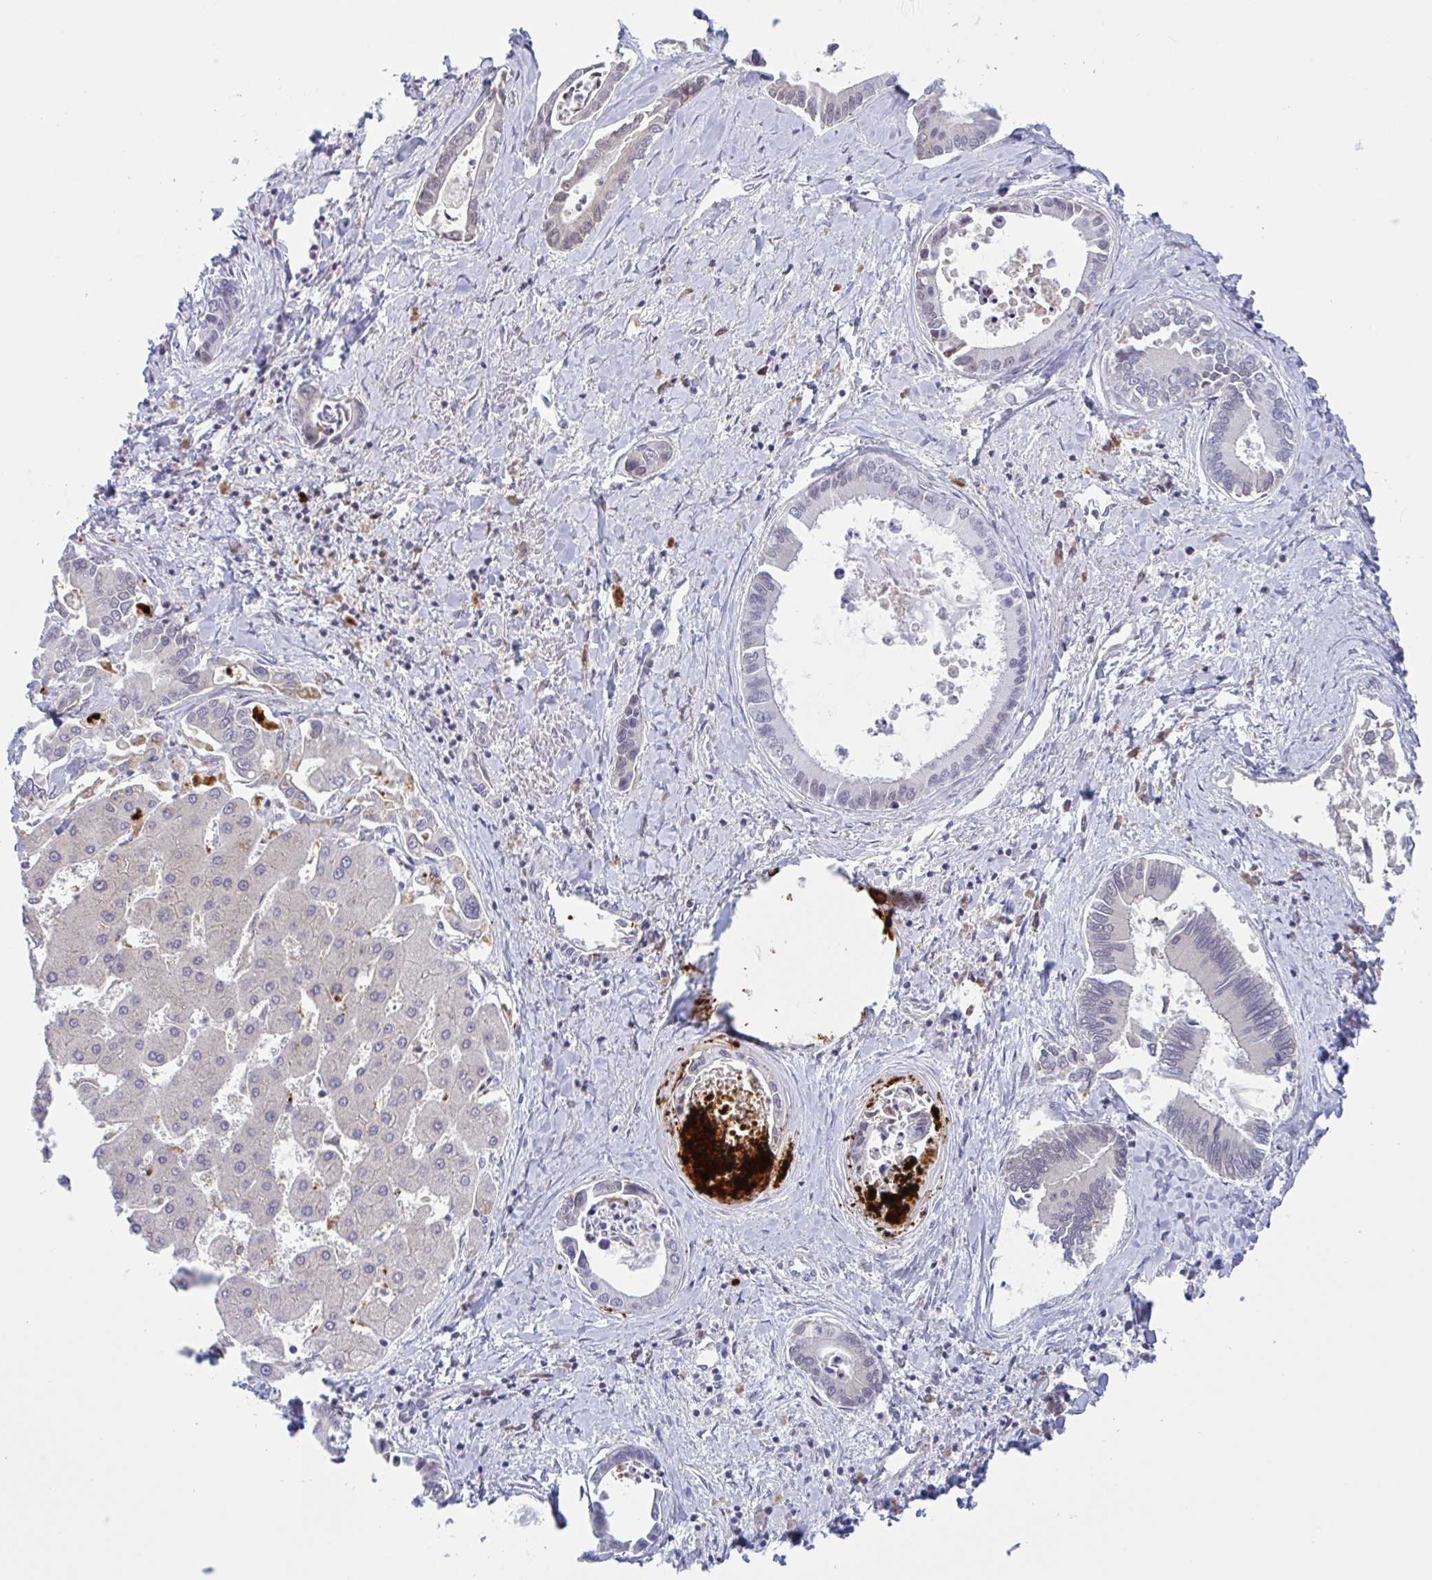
{"staining": {"intensity": "weak", "quantity": "<25%", "location": "nuclear"}, "tissue": "liver cancer", "cell_type": "Tumor cells", "image_type": "cancer", "snomed": [{"axis": "morphology", "description": "Cholangiocarcinoma"}, {"axis": "topography", "description": "Liver"}], "caption": "Tumor cells are negative for protein expression in human liver cholangiocarcinoma.", "gene": "PLG", "patient": {"sex": "male", "age": 66}}